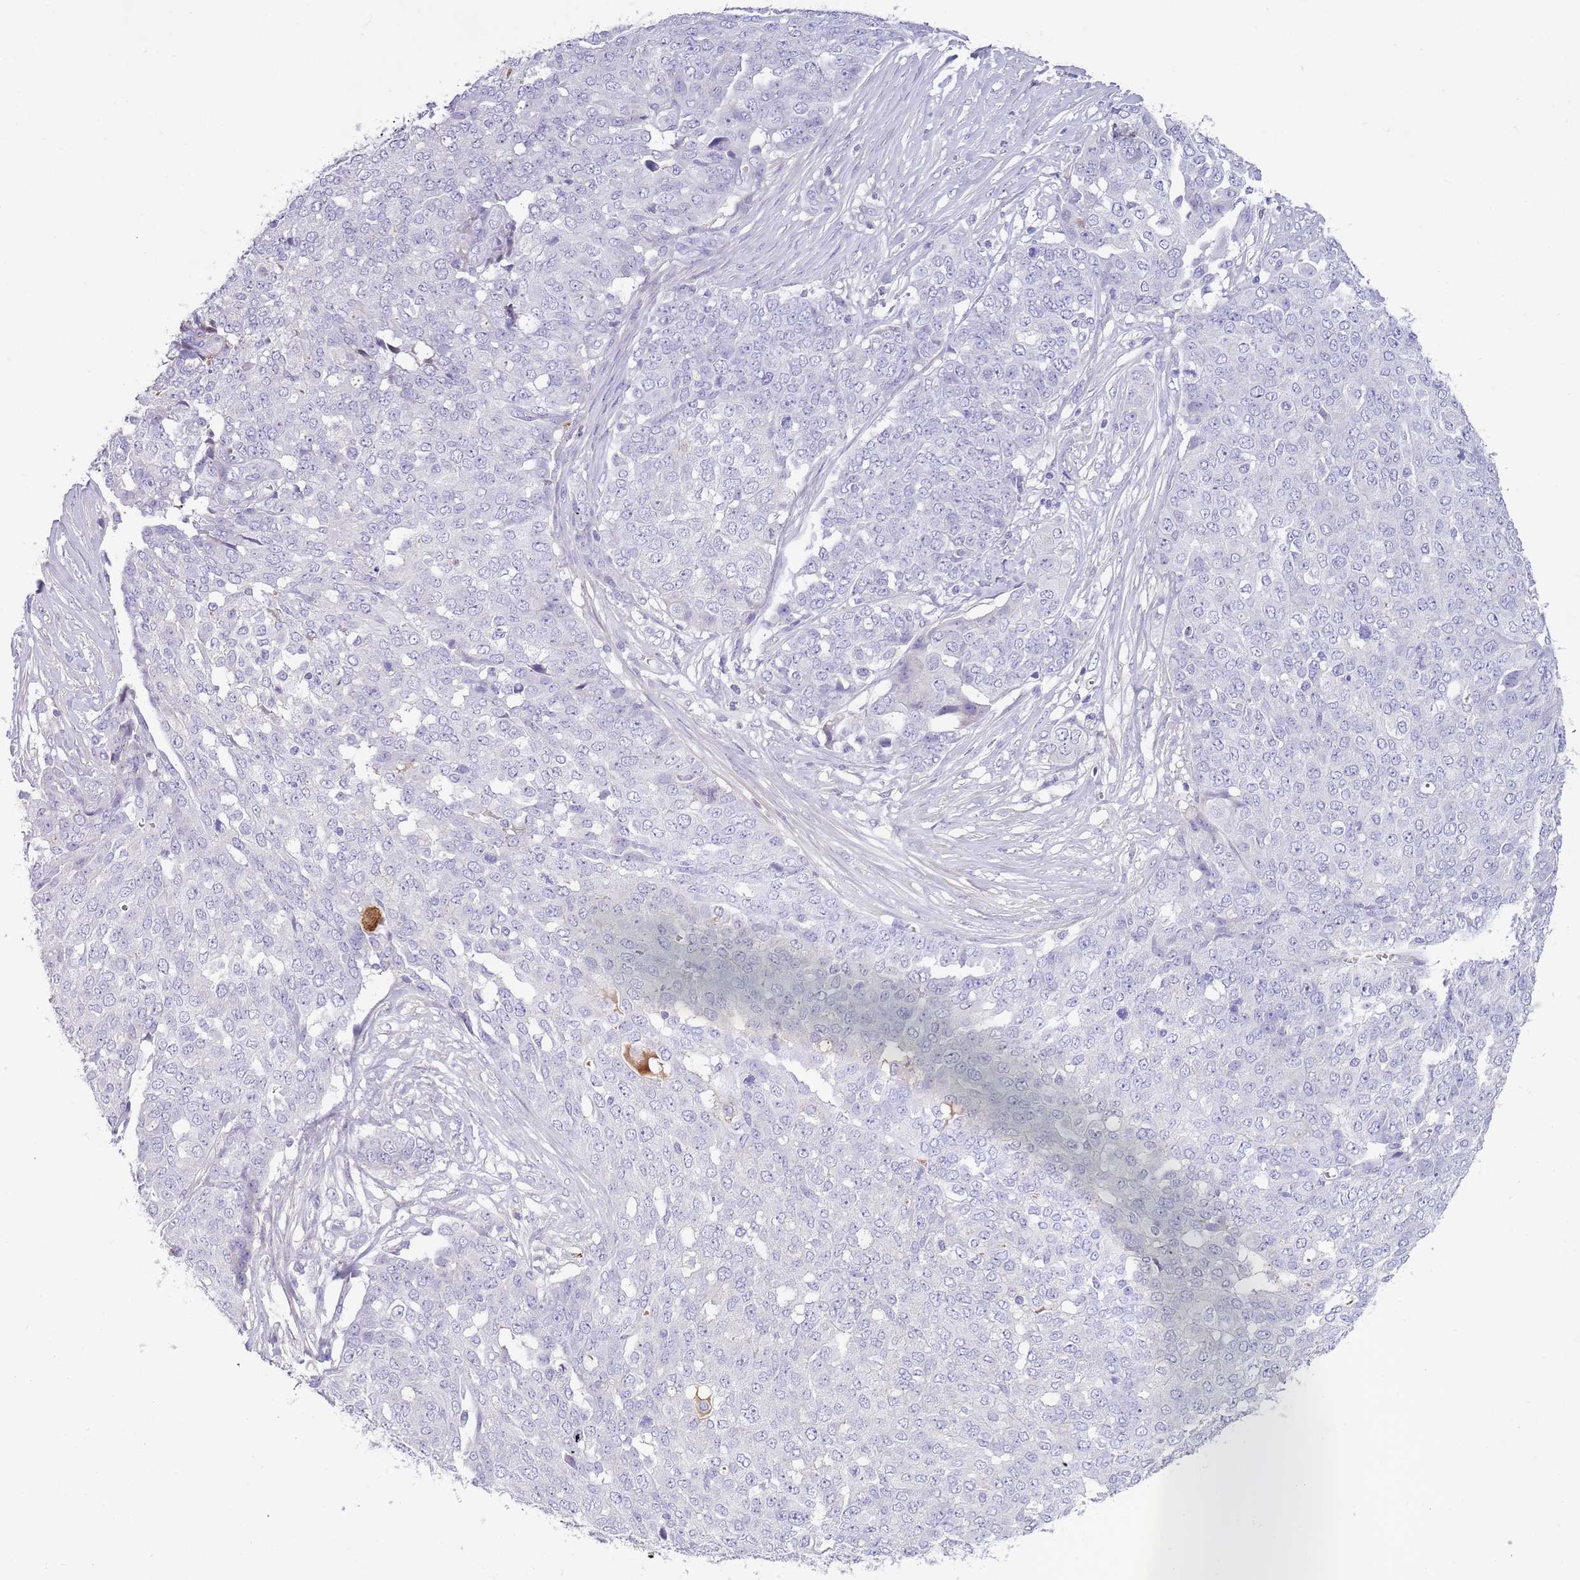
{"staining": {"intensity": "negative", "quantity": "none", "location": "none"}, "tissue": "ovarian cancer", "cell_type": "Tumor cells", "image_type": "cancer", "snomed": [{"axis": "morphology", "description": "Cystadenocarcinoma, serous, NOS"}, {"axis": "topography", "description": "Soft tissue"}, {"axis": "topography", "description": "Ovary"}], "caption": "There is no significant positivity in tumor cells of ovarian cancer. Nuclei are stained in blue.", "gene": "LEPROTL1", "patient": {"sex": "female", "age": 57}}